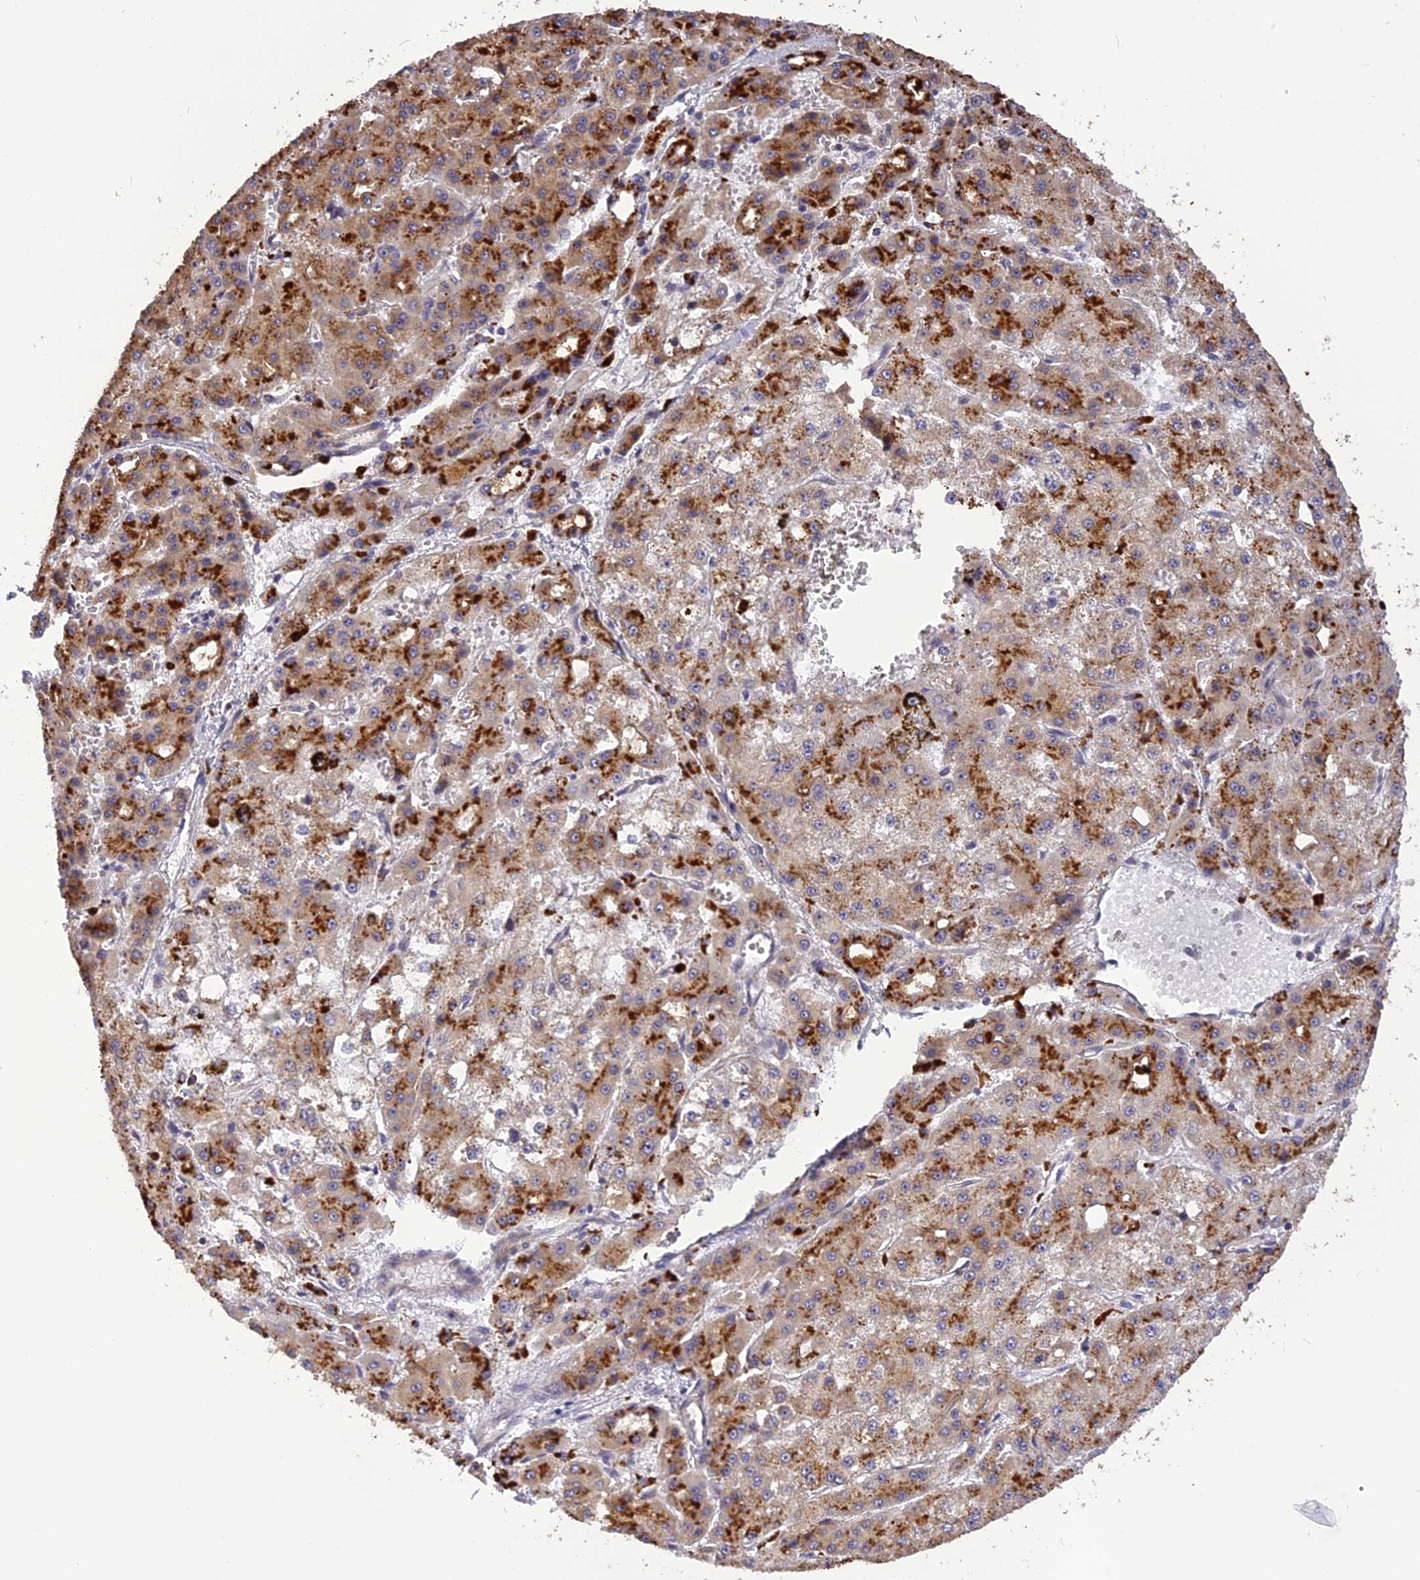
{"staining": {"intensity": "moderate", "quantity": ">75%", "location": "cytoplasmic/membranous"}, "tissue": "liver cancer", "cell_type": "Tumor cells", "image_type": "cancer", "snomed": [{"axis": "morphology", "description": "Carcinoma, Hepatocellular, NOS"}, {"axis": "topography", "description": "Liver"}], "caption": "Liver cancer (hepatocellular carcinoma) stained for a protein (brown) displays moderate cytoplasmic/membranous positive staining in approximately >75% of tumor cells.", "gene": "FNIP2", "patient": {"sex": "male", "age": 47}}